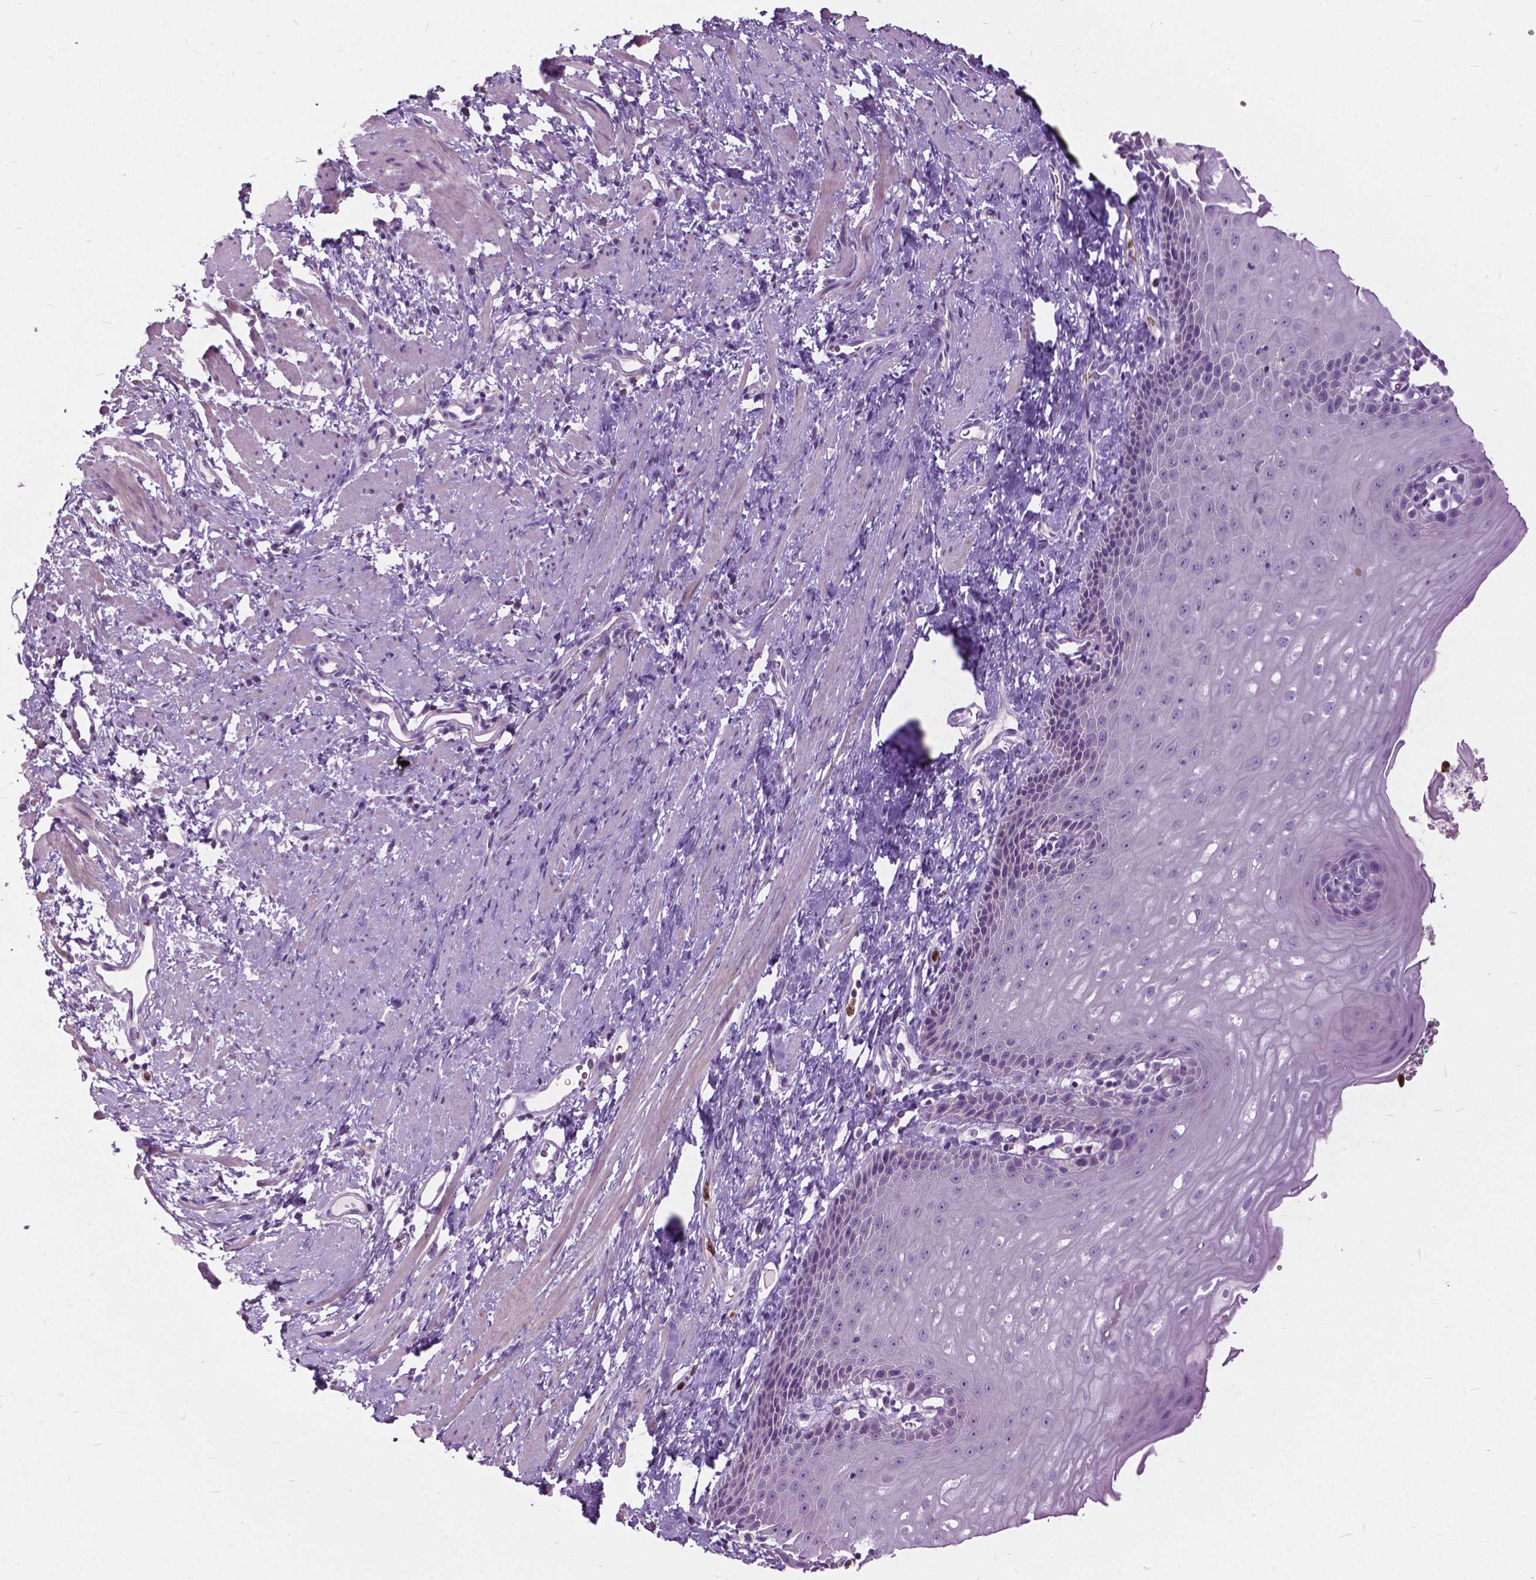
{"staining": {"intensity": "negative", "quantity": "none", "location": "none"}, "tissue": "esophagus", "cell_type": "Squamous epithelial cells", "image_type": "normal", "snomed": [{"axis": "morphology", "description": "Normal tissue, NOS"}, {"axis": "topography", "description": "Esophagus"}], "caption": "DAB immunohistochemical staining of normal esophagus reveals no significant positivity in squamous epithelial cells.", "gene": "PRR35", "patient": {"sex": "male", "age": 64}}